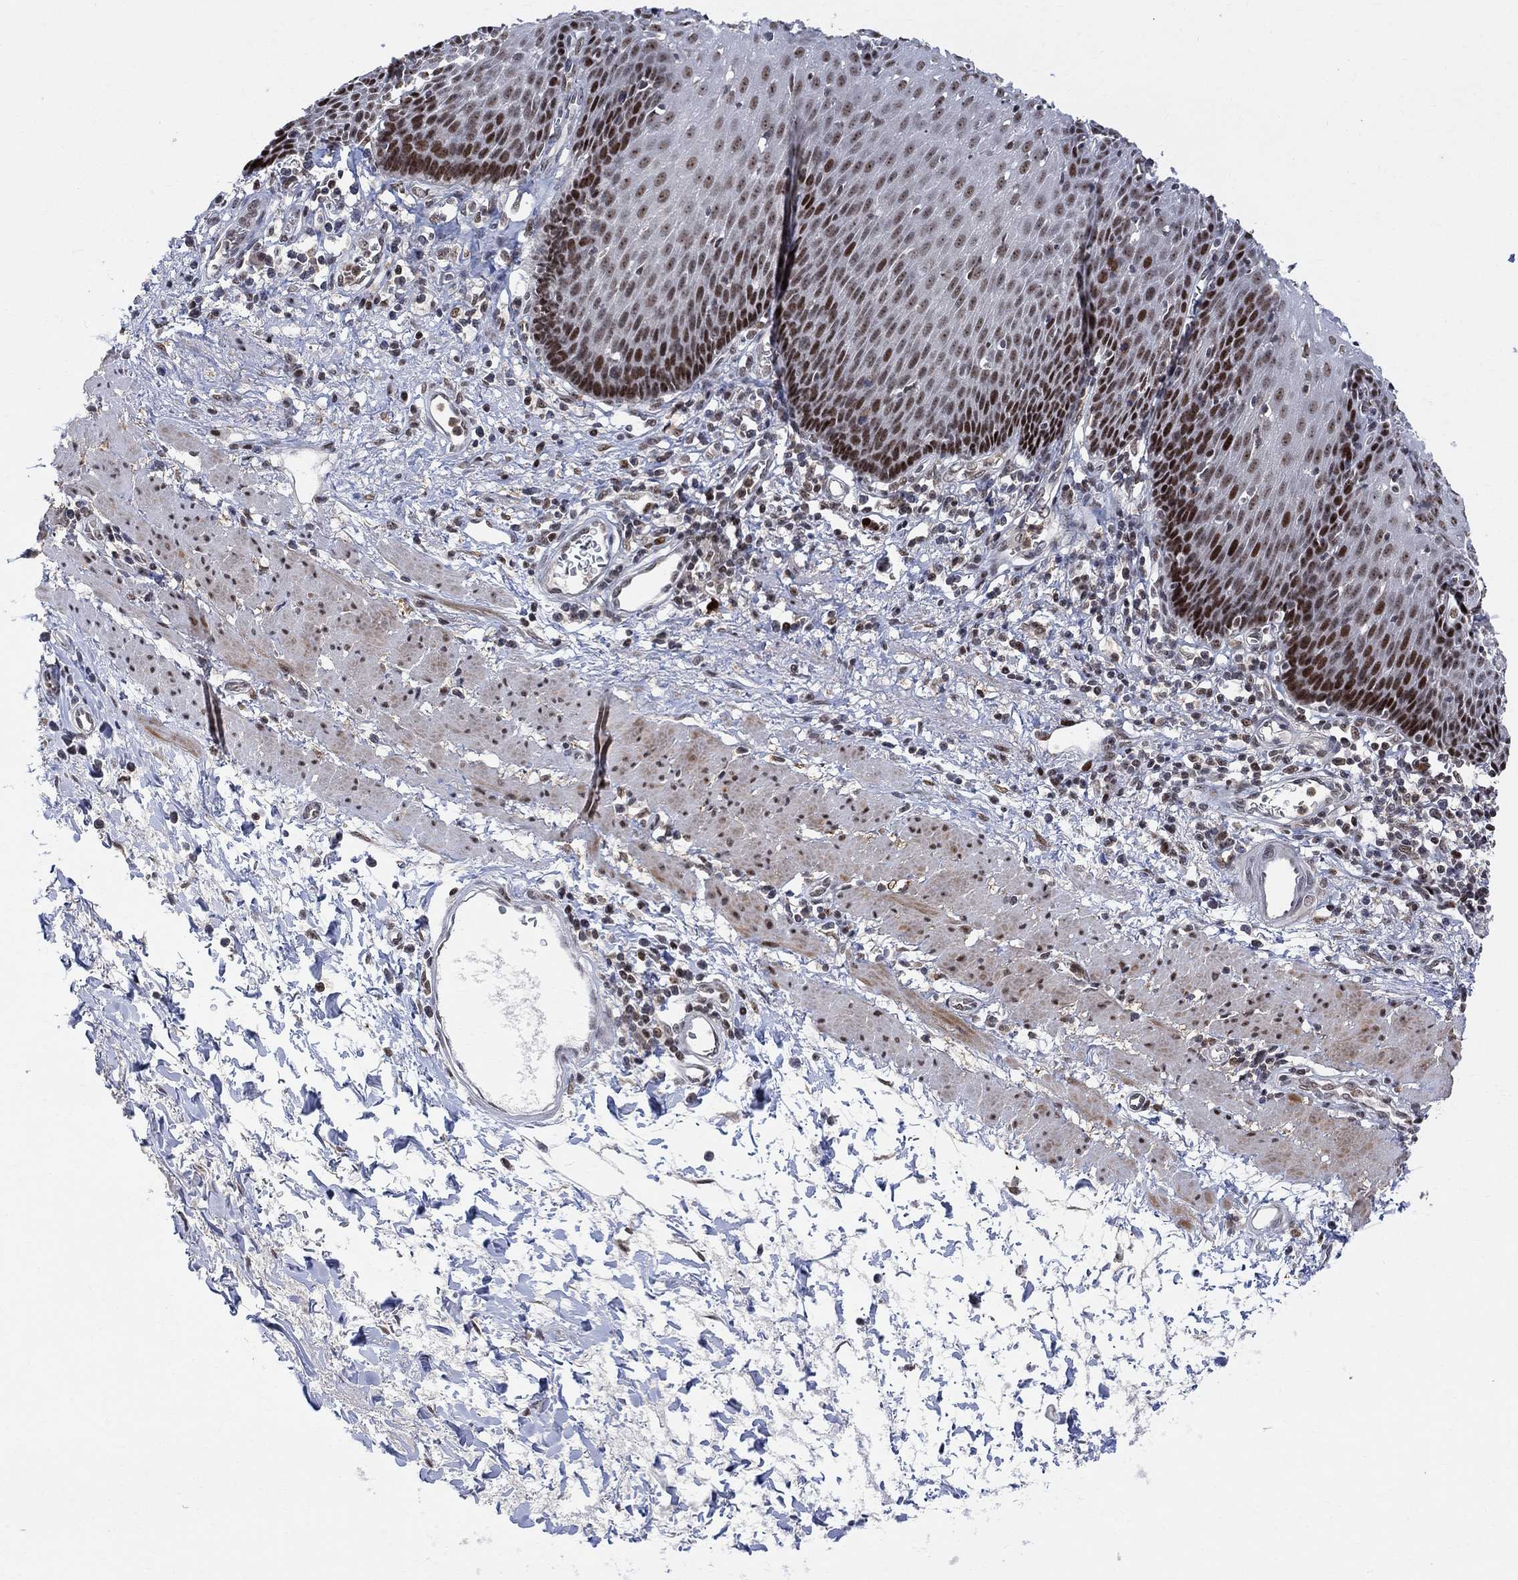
{"staining": {"intensity": "strong", "quantity": ">75%", "location": "nuclear"}, "tissue": "esophagus", "cell_type": "Squamous epithelial cells", "image_type": "normal", "snomed": [{"axis": "morphology", "description": "Normal tissue, NOS"}, {"axis": "topography", "description": "Esophagus"}], "caption": "Esophagus stained with immunohistochemistry (IHC) reveals strong nuclear expression in approximately >75% of squamous epithelial cells. Using DAB (3,3'-diaminobenzidine) (brown) and hematoxylin (blue) stains, captured at high magnification using brightfield microscopy.", "gene": "E4F1", "patient": {"sex": "male", "age": 57}}